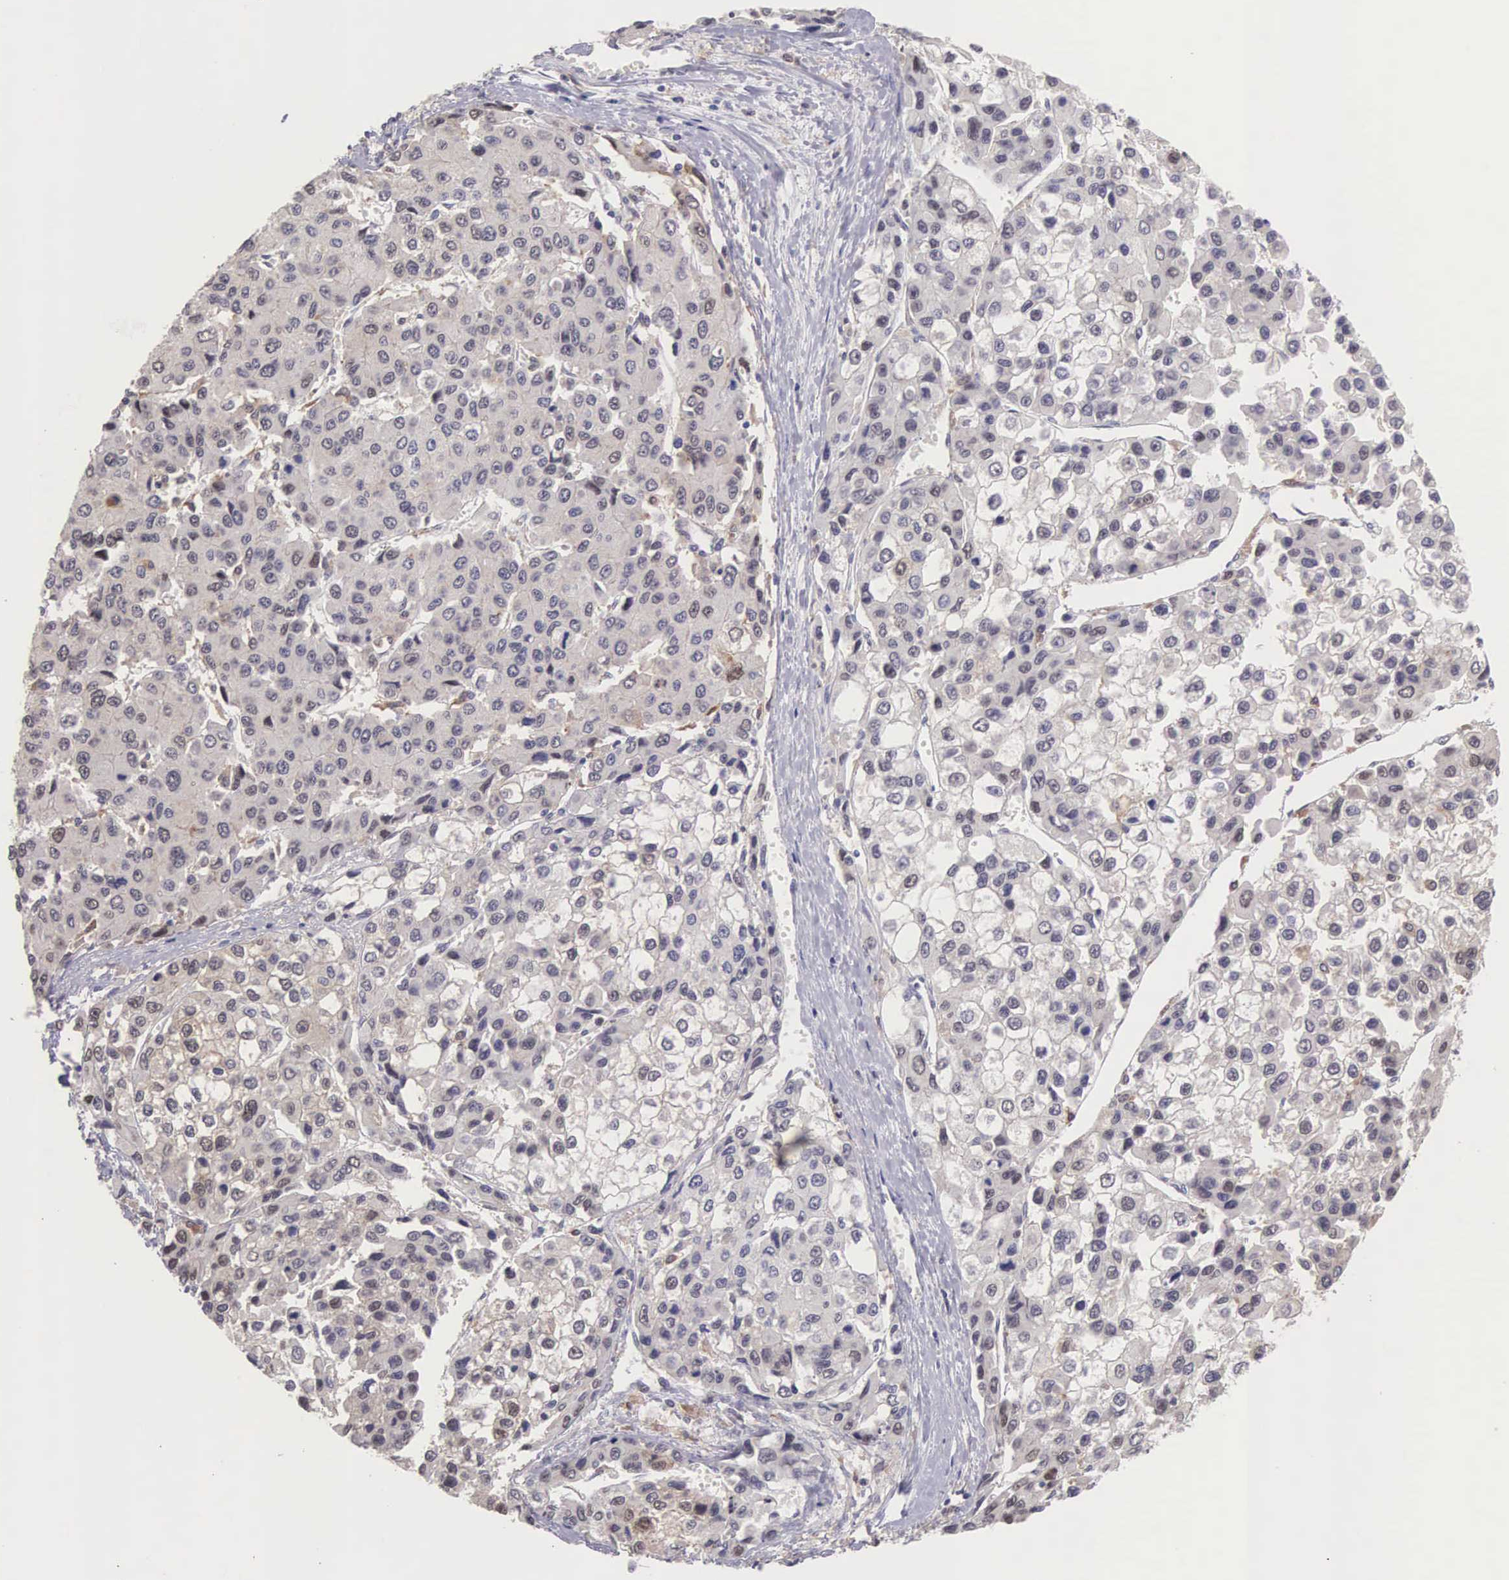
{"staining": {"intensity": "negative", "quantity": "none", "location": "none"}, "tissue": "liver cancer", "cell_type": "Tumor cells", "image_type": "cancer", "snomed": [{"axis": "morphology", "description": "Carcinoma, Hepatocellular, NOS"}, {"axis": "topography", "description": "Liver"}], "caption": "Immunohistochemistry (IHC) of human hepatocellular carcinoma (liver) reveals no expression in tumor cells. Brightfield microscopy of immunohistochemistry stained with DAB (brown) and hematoxylin (blue), captured at high magnification.", "gene": "GRK3", "patient": {"sex": "female", "age": 66}}